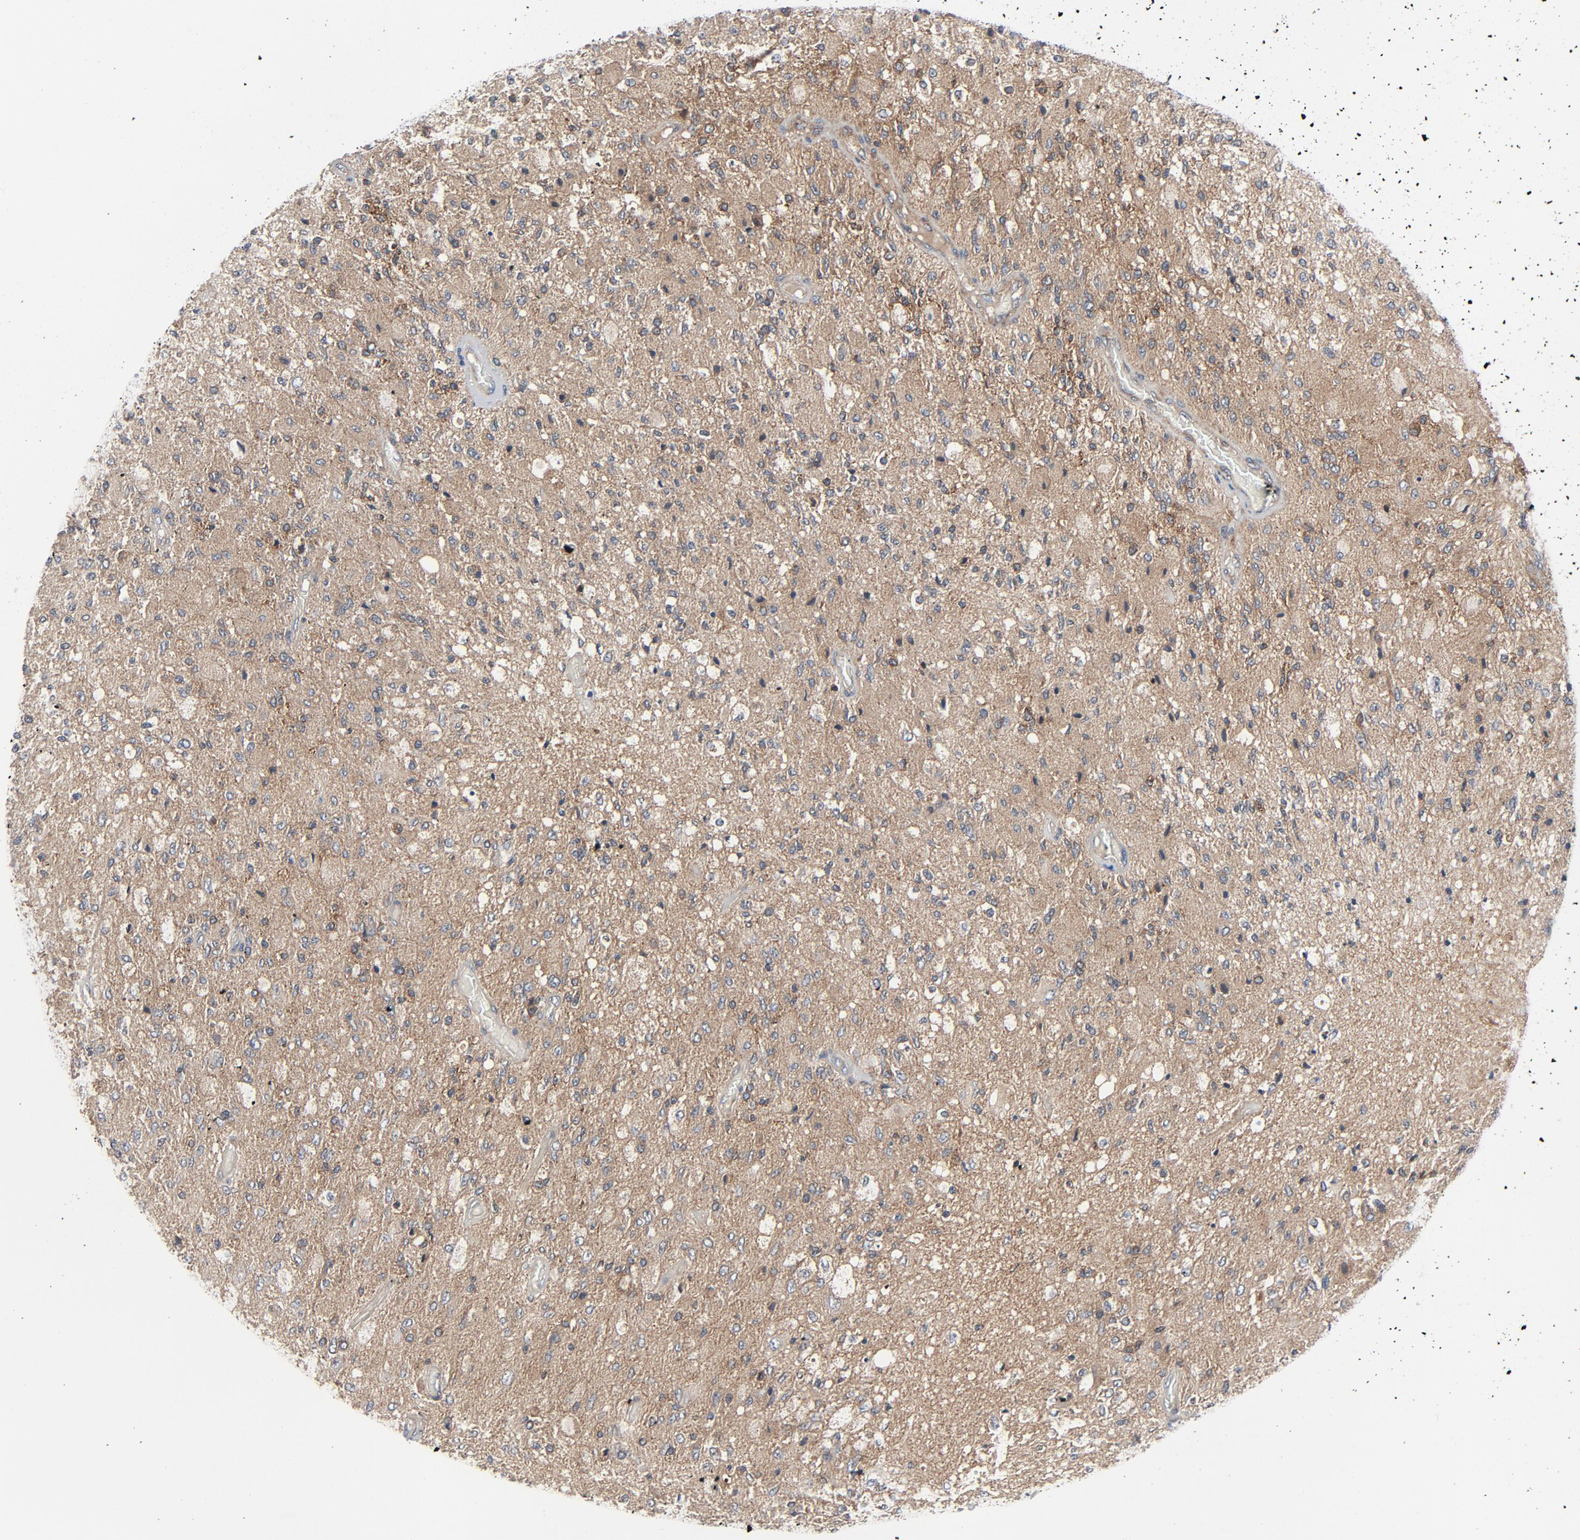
{"staining": {"intensity": "moderate", "quantity": ">75%", "location": "cytoplasmic/membranous"}, "tissue": "glioma", "cell_type": "Tumor cells", "image_type": "cancer", "snomed": [{"axis": "morphology", "description": "Normal tissue, NOS"}, {"axis": "morphology", "description": "Glioma, malignant, High grade"}, {"axis": "topography", "description": "Cerebral cortex"}], "caption": "A histopathology image of malignant high-grade glioma stained for a protein reveals moderate cytoplasmic/membranous brown staining in tumor cells. The staining was performed using DAB (3,3'-diaminobenzidine), with brown indicating positive protein expression. Nuclei are stained blue with hematoxylin.", "gene": "TSG101", "patient": {"sex": "male", "age": 77}}